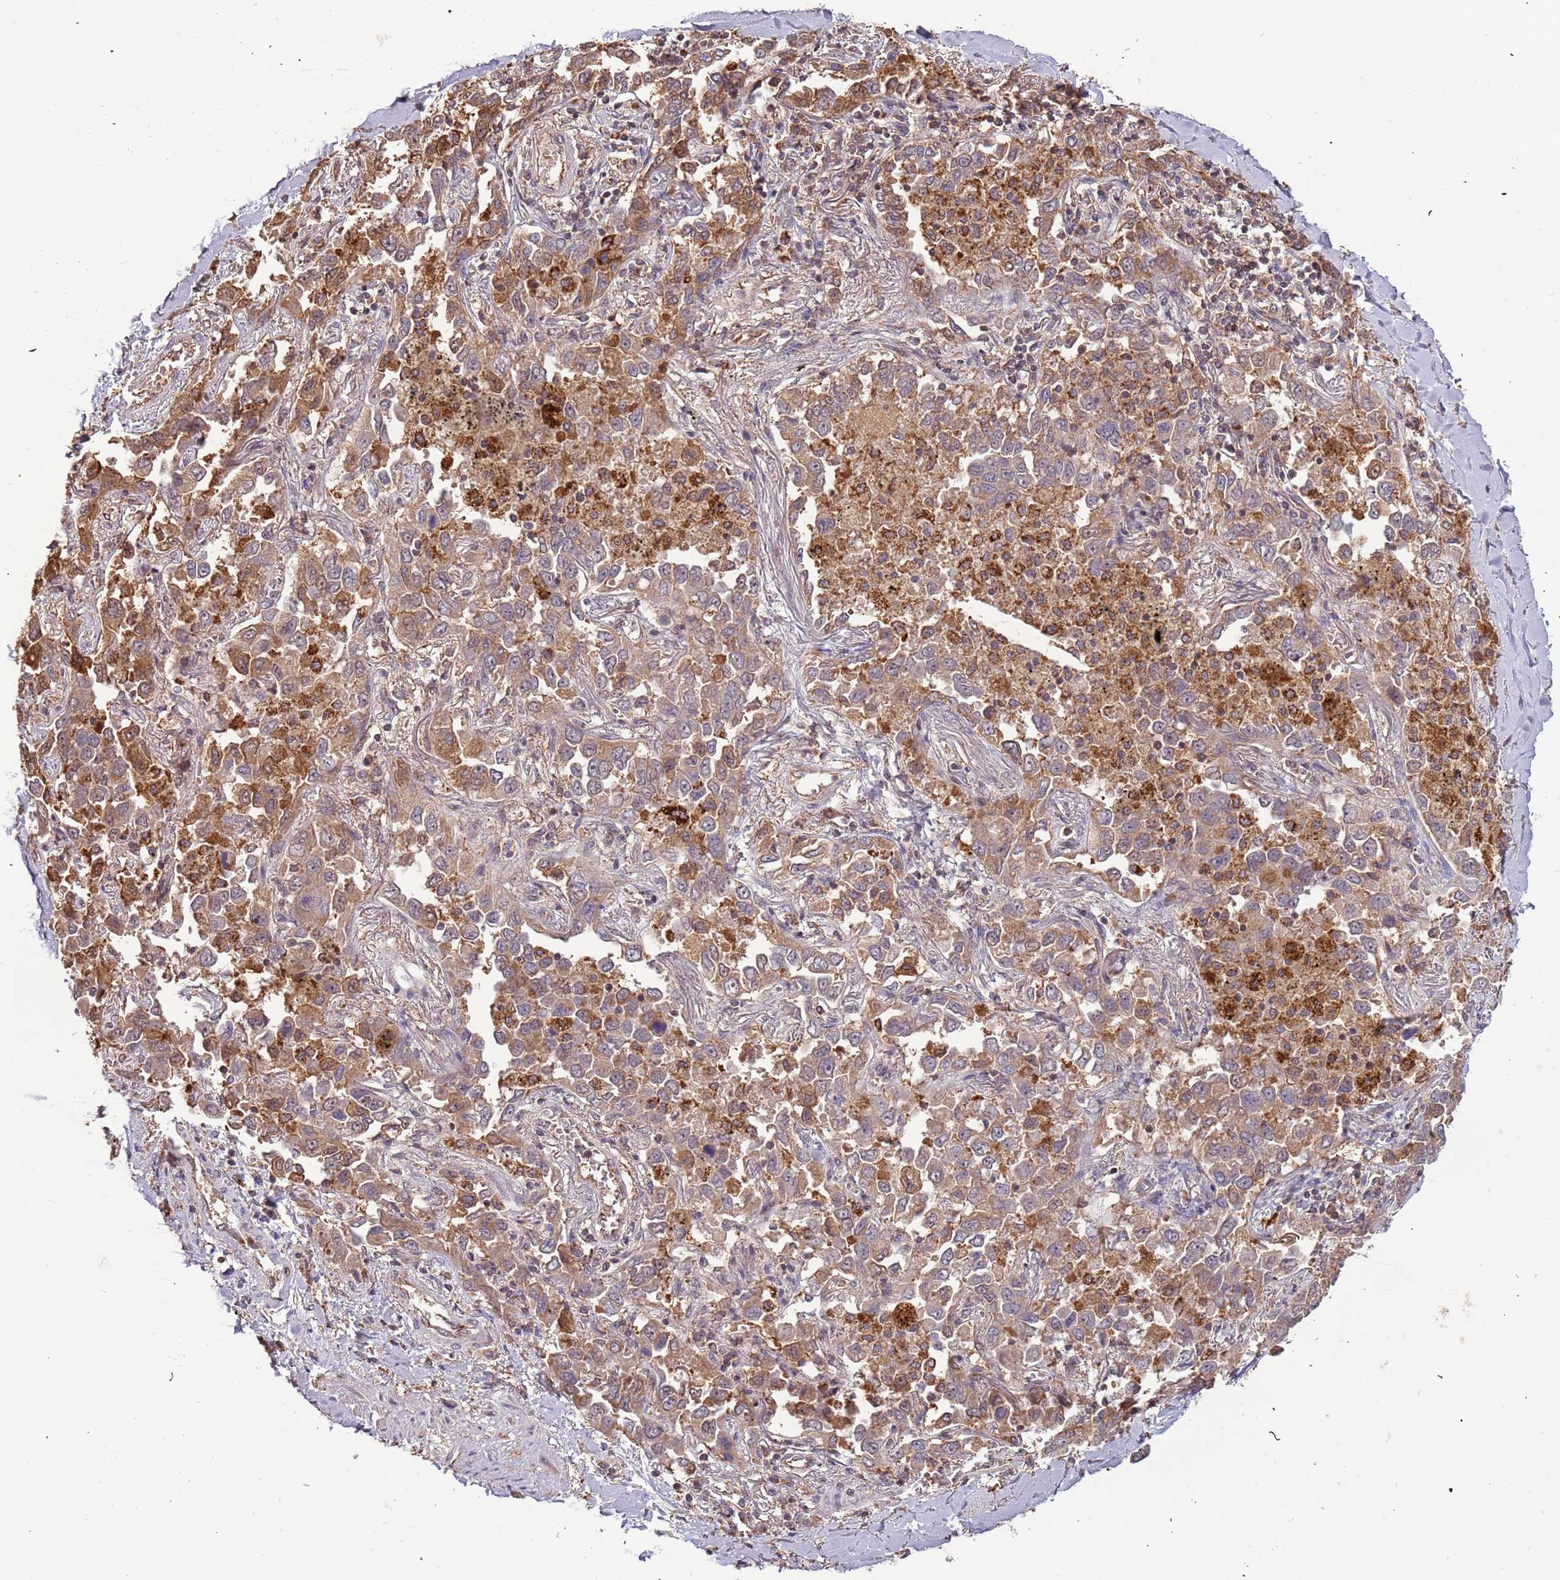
{"staining": {"intensity": "moderate", "quantity": ">75%", "location": "cytoplasmic/membranous,nuclear"}, "tissue": "lung cancer", "cell_type": "Tumor cells", "image_type": "cancer", "snomed": [{"axis": "morphology", "description": "Adenocarcinoma, NOS"}, {"axis": "topography", "description": "Lung"}], "caption": "IHC (DAB) staining of human adenocarcinoma (lung) exhibits moderate cytoplasmic/membranous and nuclear protein expression in approximately >75% of tumor cells. Nuclei are stained in blue.", "gene": "IL17RD", "patient": {"sex": "male", "age": 67}}